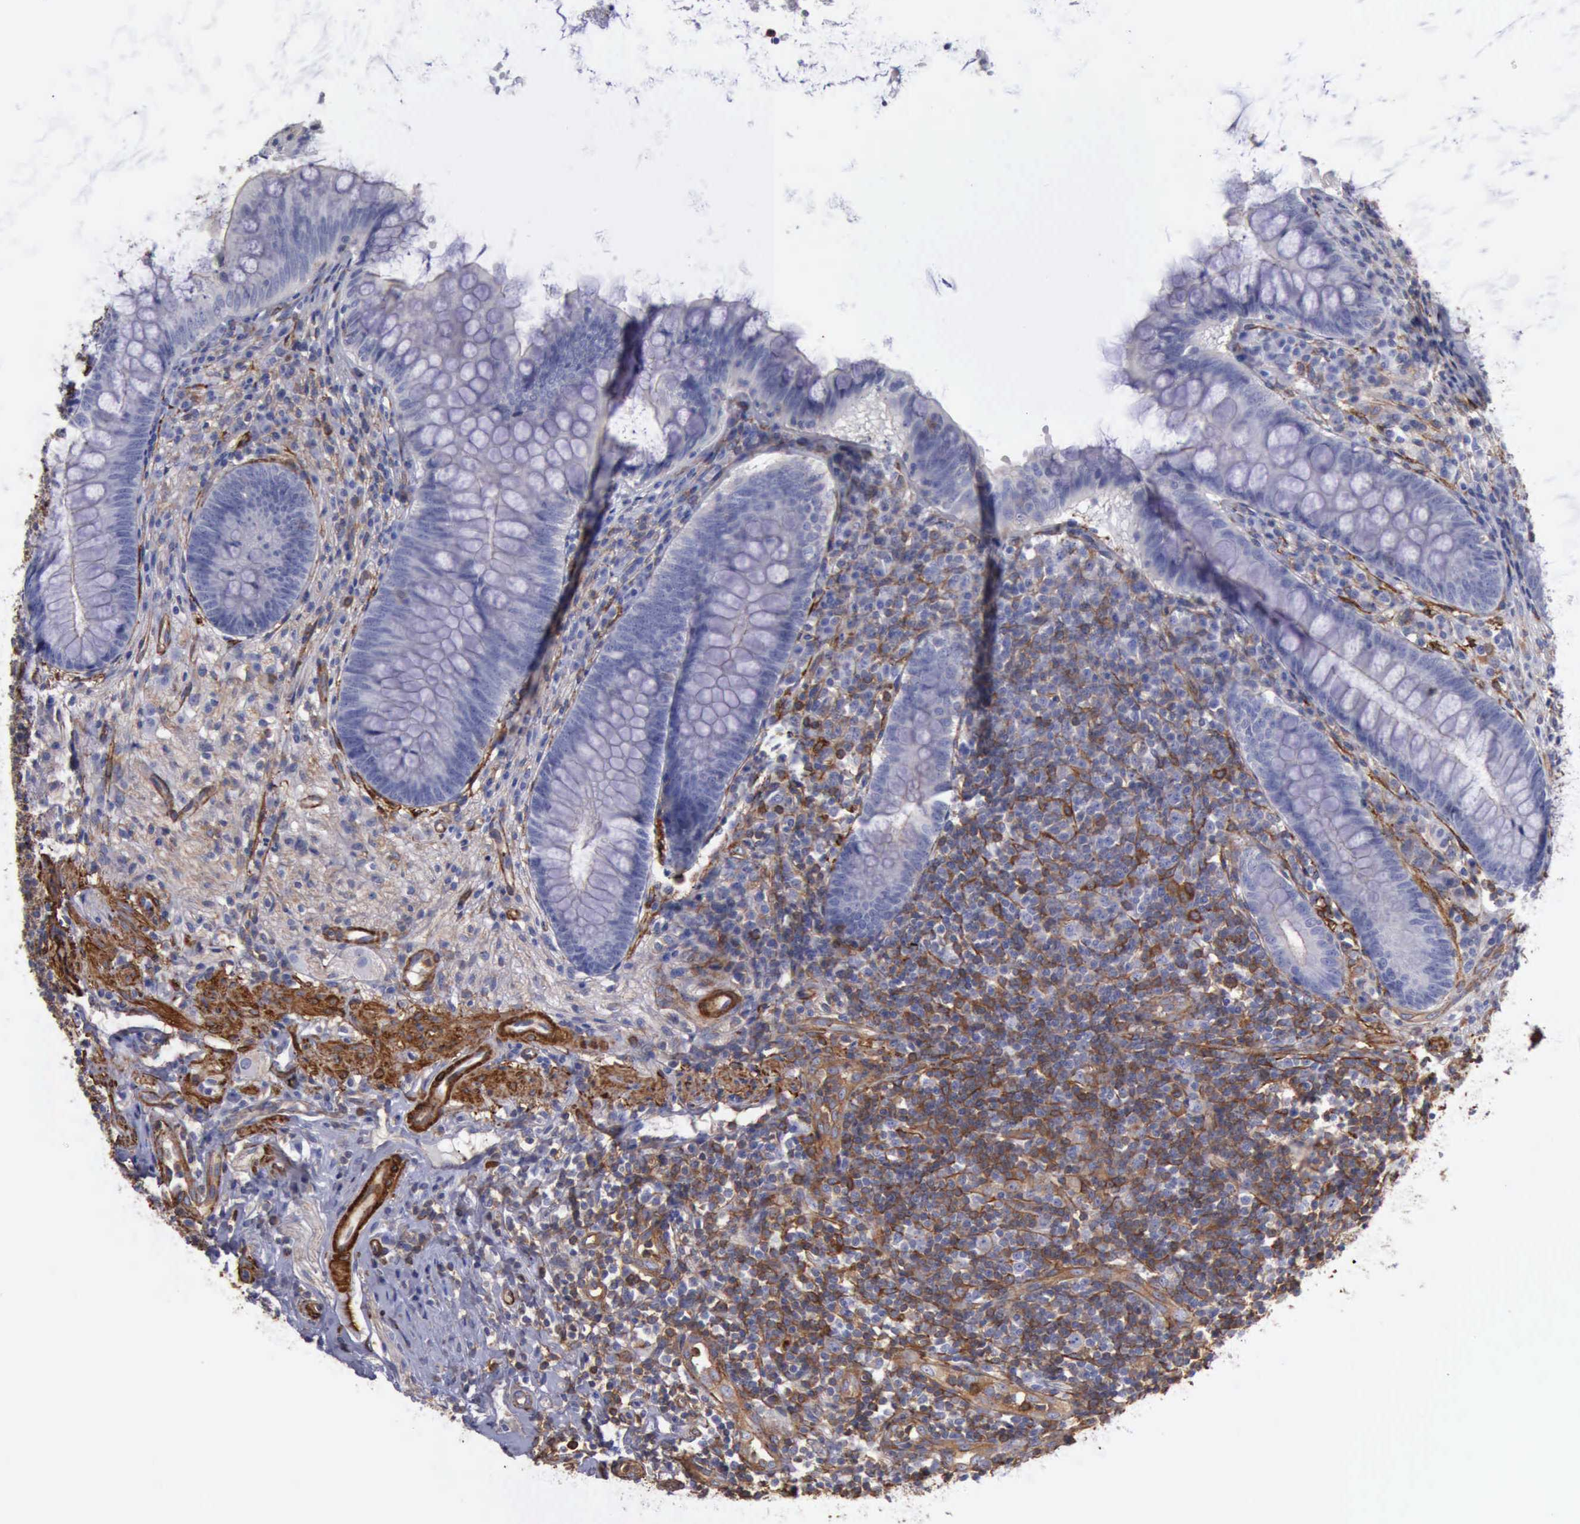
{"staining": {"intensity": "negative", "quantity": "none", "location": "none"}, "tissue": "appendix", "cell_type": "Glandular cells", "image_type": "normal", "snomed": [{"axis": "morphology", "description": "Normal tissue, NOS"}, {"axis": "topography", "description": "Appendix"}], "caption": "This is a image of IHC staining of unremarkable appendix, which shows no positivity in glandular cells.", "gene": "FLNA", "patient": {"sex": "female", "age": 66}}